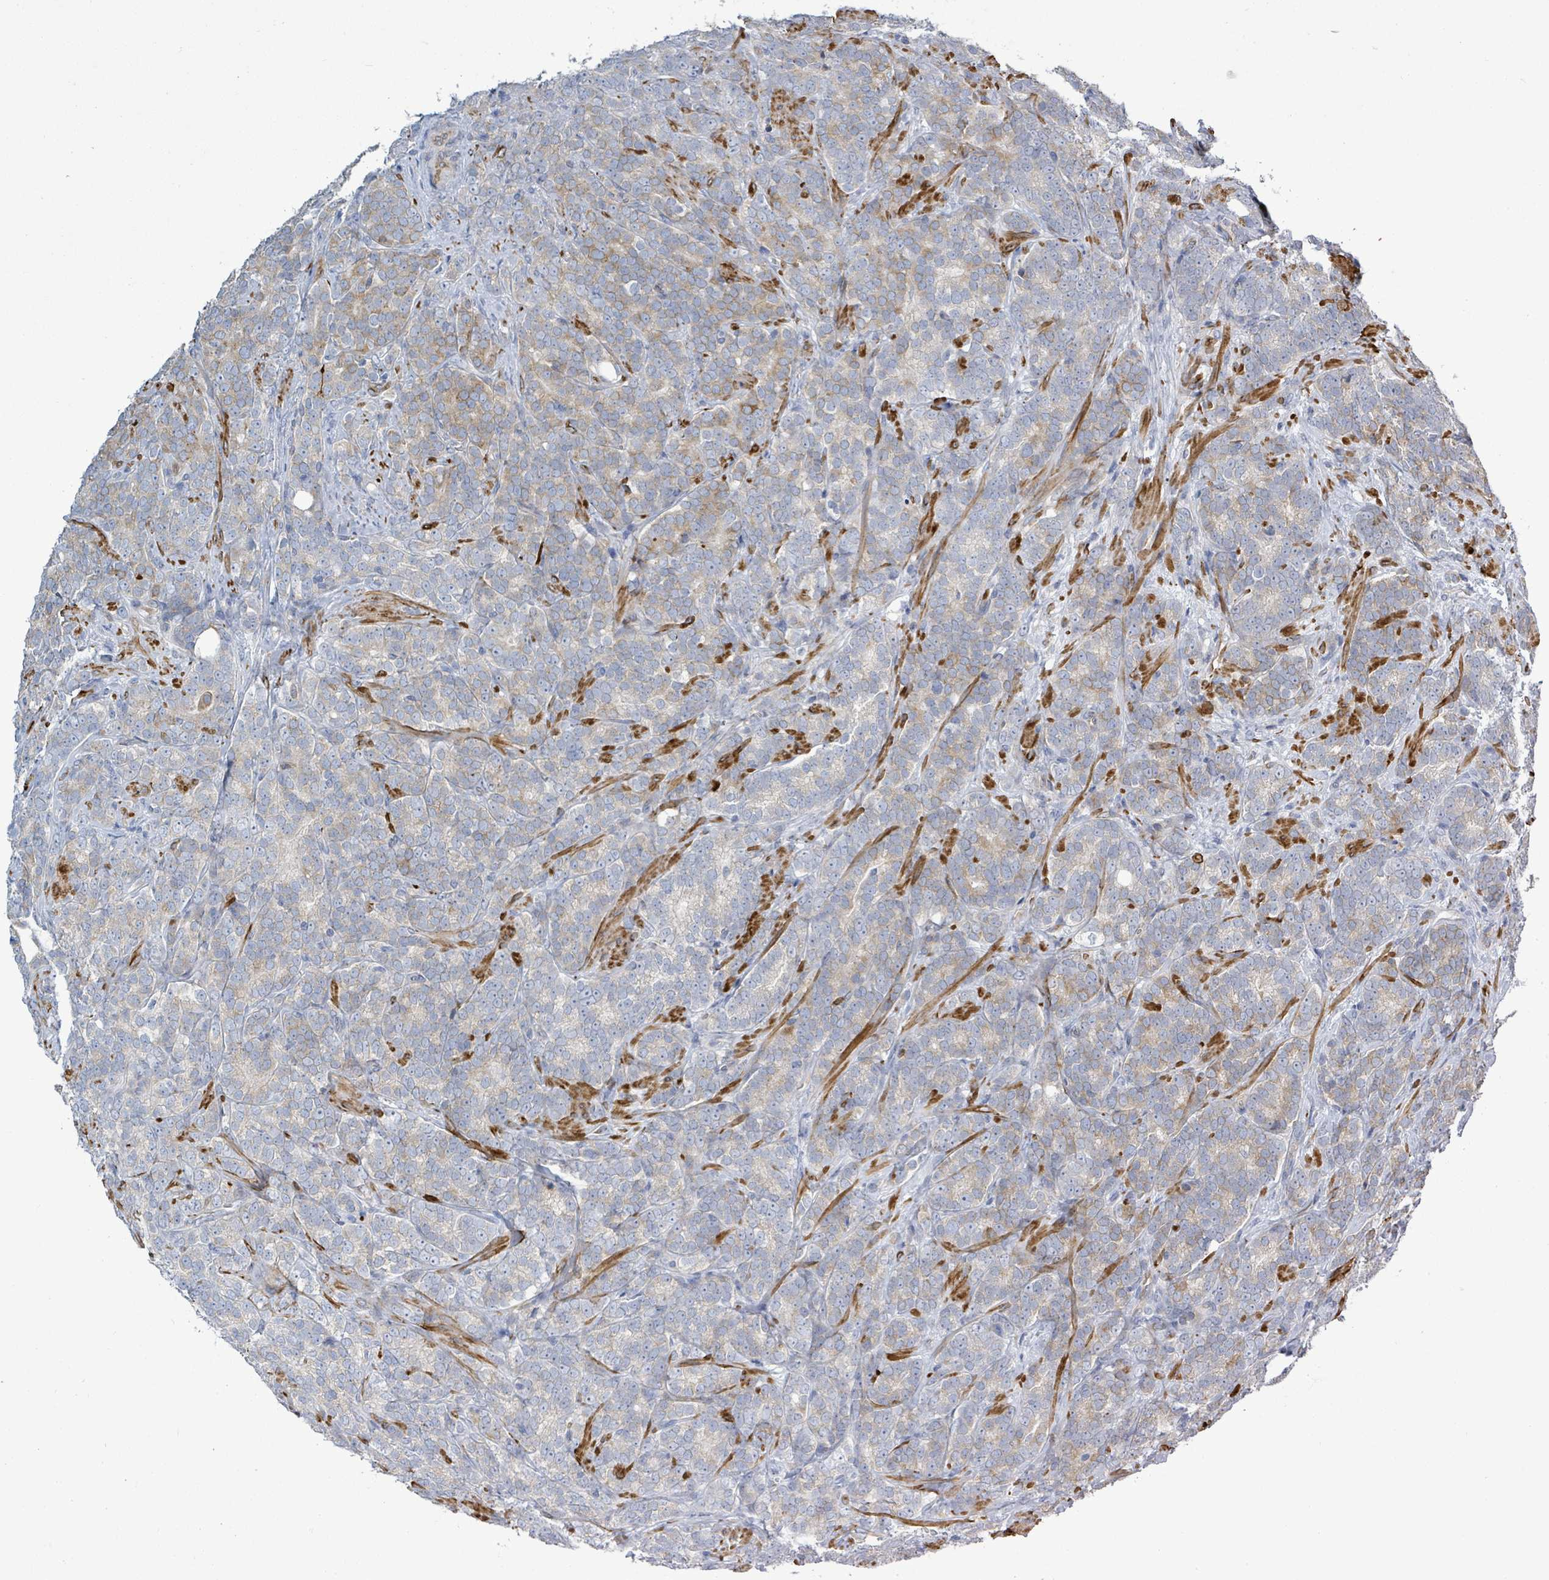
{"staining": {"intensity": "weak", "quantity": "25%-75%", "location": "cytoplasmic/membranous"}, "tissue": "prostate cancer", "cell_type": "Tumor cells", "image_type": "cancer", "snomed": [{"axis": "morphology", "description": "Adenocarcinoma, High grade"}, {"axis": "topography", "description": "Prostate"}], "caption": "DAB (3,3'-diaminobenzidine) immunohistochemical staining of prostate adenocarcinoma (high-grade) shows weak cytoplasmic/membranous protein staining in about 25%-75% of tumor cells. The protein of interest is stained brown, and the nuclei are stained in blue (DAB IHC with brightfield microscopy, high magnification).", "gene": "SIRPB1", "patient": {"sex": "male", "age": 64}}